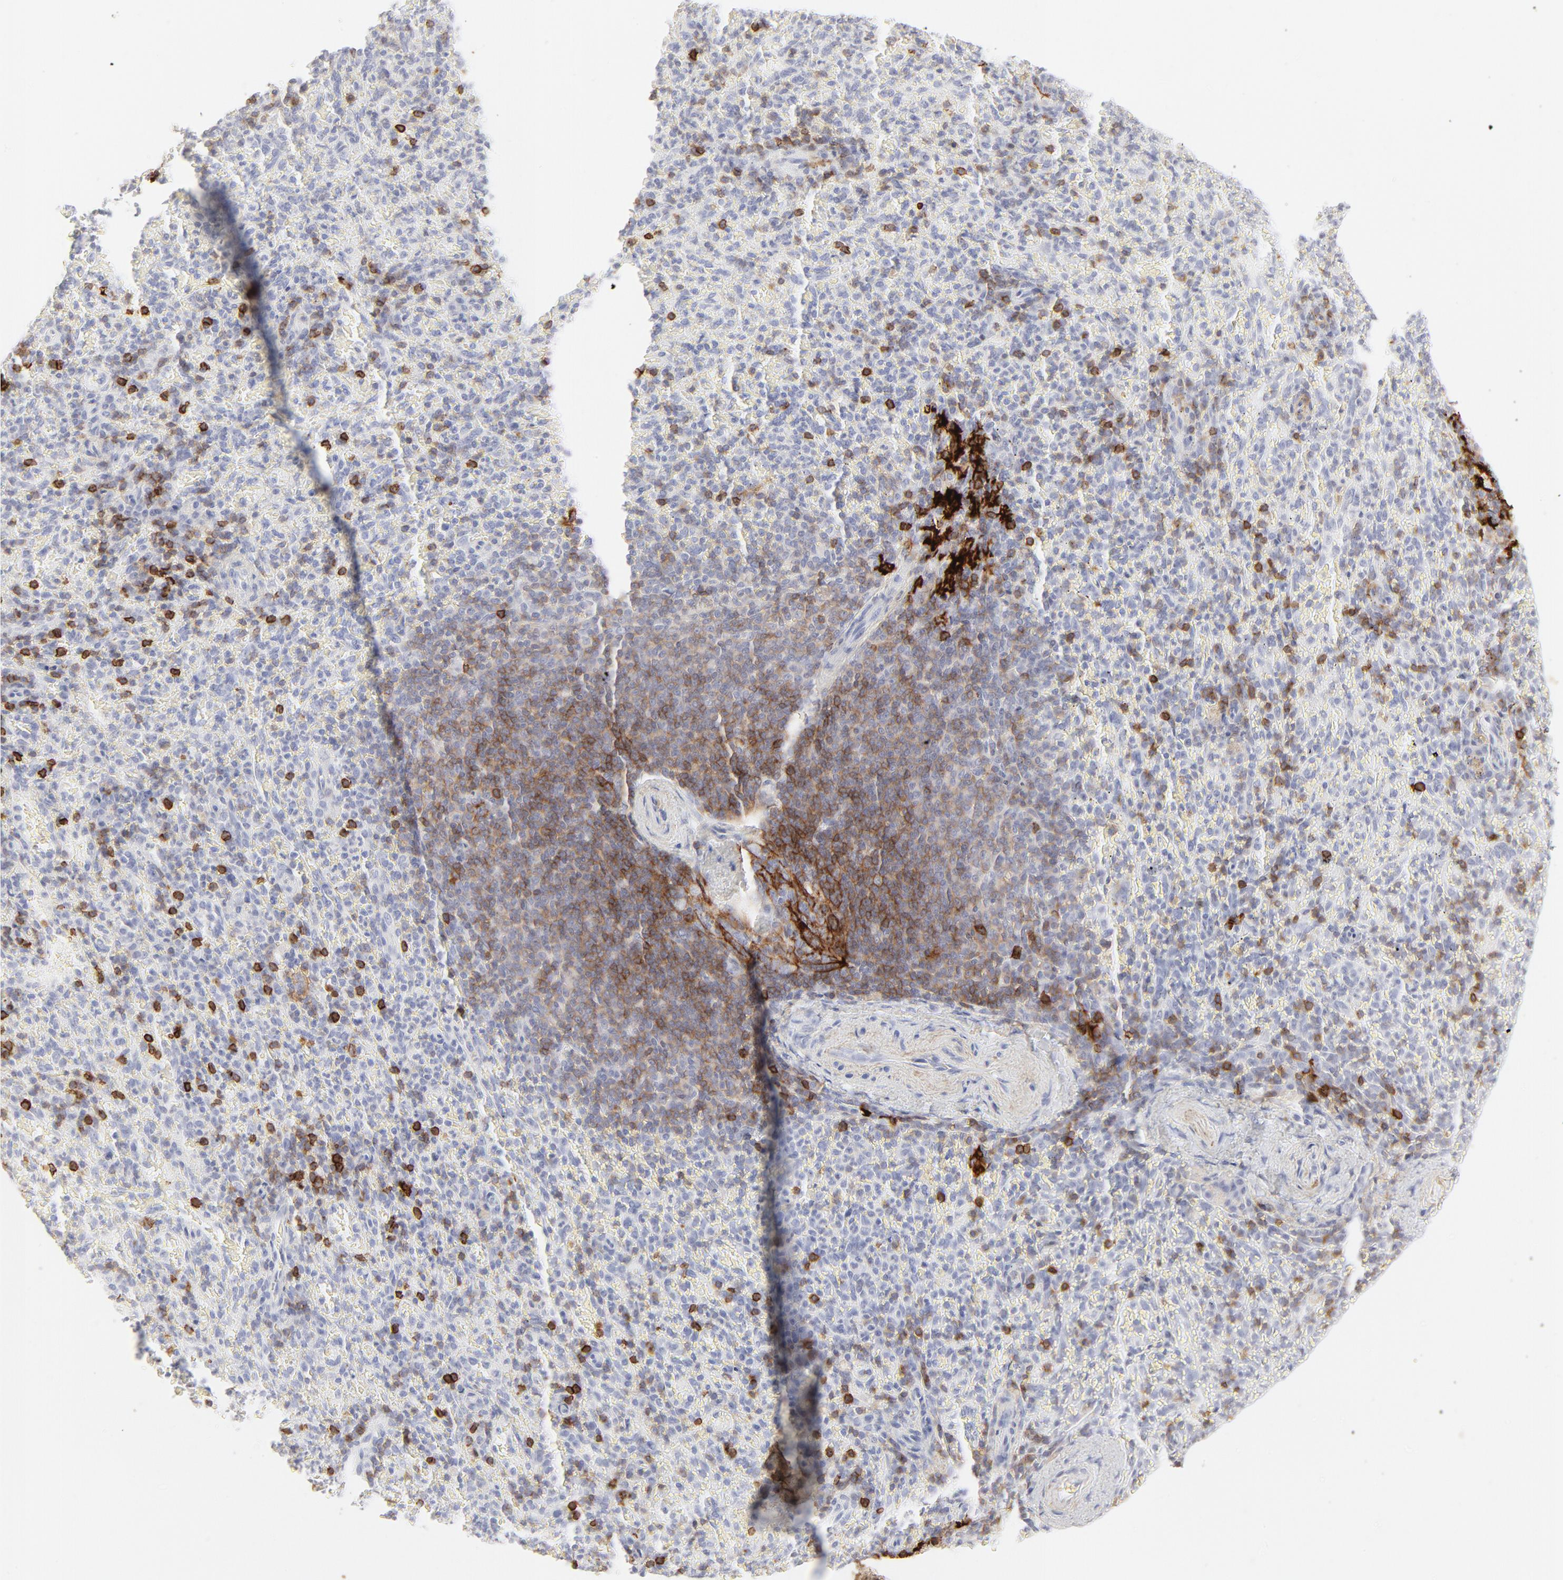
{"staining": {"intensity": "strong", "quantity": "<25%", "location": "cytoplasmic/membranous"}, "tissue": "spleen", "cell_type": "Cells in red pulp", "image_type": "normal", "snomed": [{"axis": "morphology", "description": "Normal tissue, NOS"}, {"axis": "topography", "description": "Spleen"}], "caption": "Cells in red pulp show medium levels of strong cytoplasmic/membranous staining in approximately <25% of cells in unremarkable spleen. (Brightfield microscopy of DAB IHC at high magnification).", "gene": "CCR7", "patient": {"sex": "female", "age": 43}}